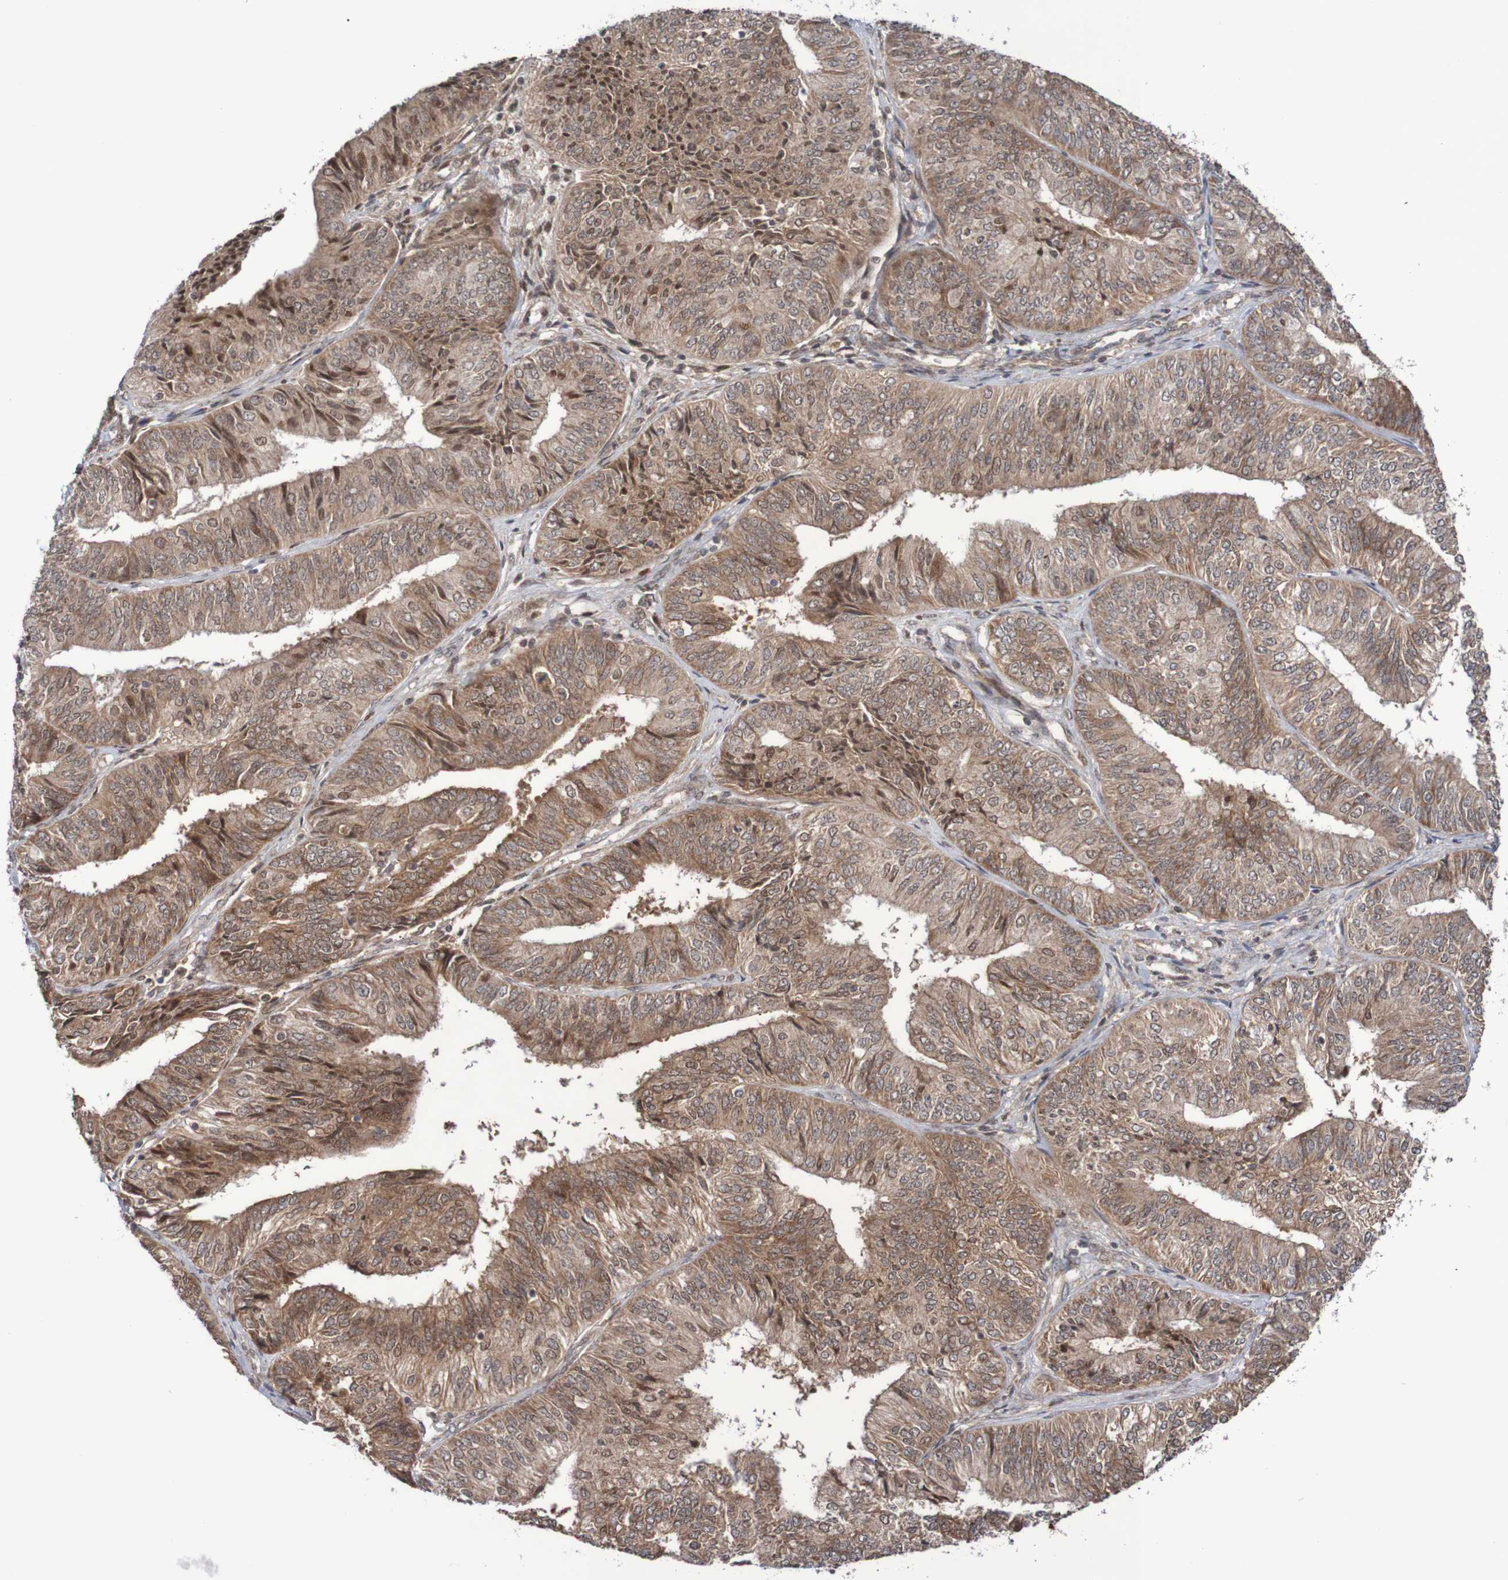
{"staining": {"intensity": "moderate", "quantity": ">75%", "location": "cytoplasmic/membranous"}, "tissue": "endometrial cancer", "cell_type": "Tumor cells", "image_type": "cancer", "snomed": [{"axis": "morphology", "description": "Adenocarcinoma, NOS"}, {"axis": "topography", "description": "Endometrium"}], "caption": "This photomicrograph demonstrates IHC staining of human adenocarcinoma (endometrial), with medium moderate cytoplasmic/membranous positivity in approximately >75% of tumor cells.", "gene": "ITLN1", "patient": {"sex": "female", "age": 58}}